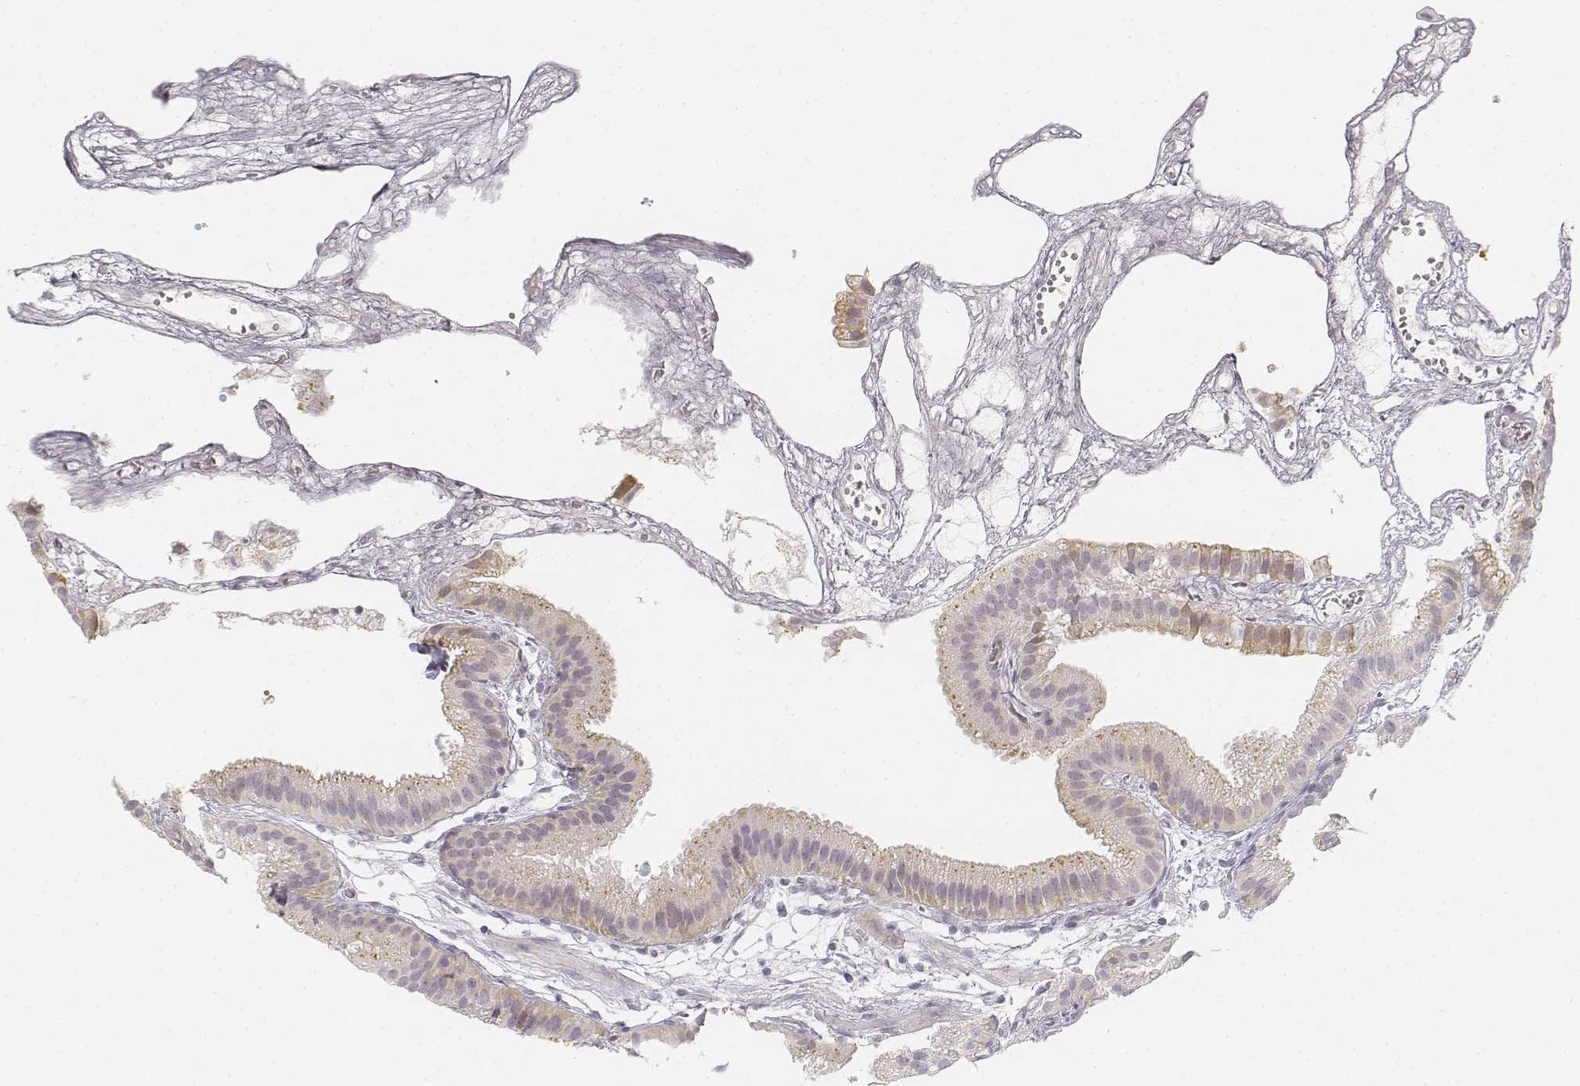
{"staining": {"intensity": "negative", "quantity": "none", "location": "none"}, "tissue": "gallbladder", "cell_type": "Glandular cells", "image_type": "normal", "snomed": [{"axis": "morphology", "description": "Normal tissue, NOS"}, {"axis": "topography", "description": "Gallbladder"}], "caption": "This is an IHC micrograph of unremarkable gallbladder. There is no staining in glandular cells.", "gene": "DSG4", "patient": {"sex": "female", "age": 63}}